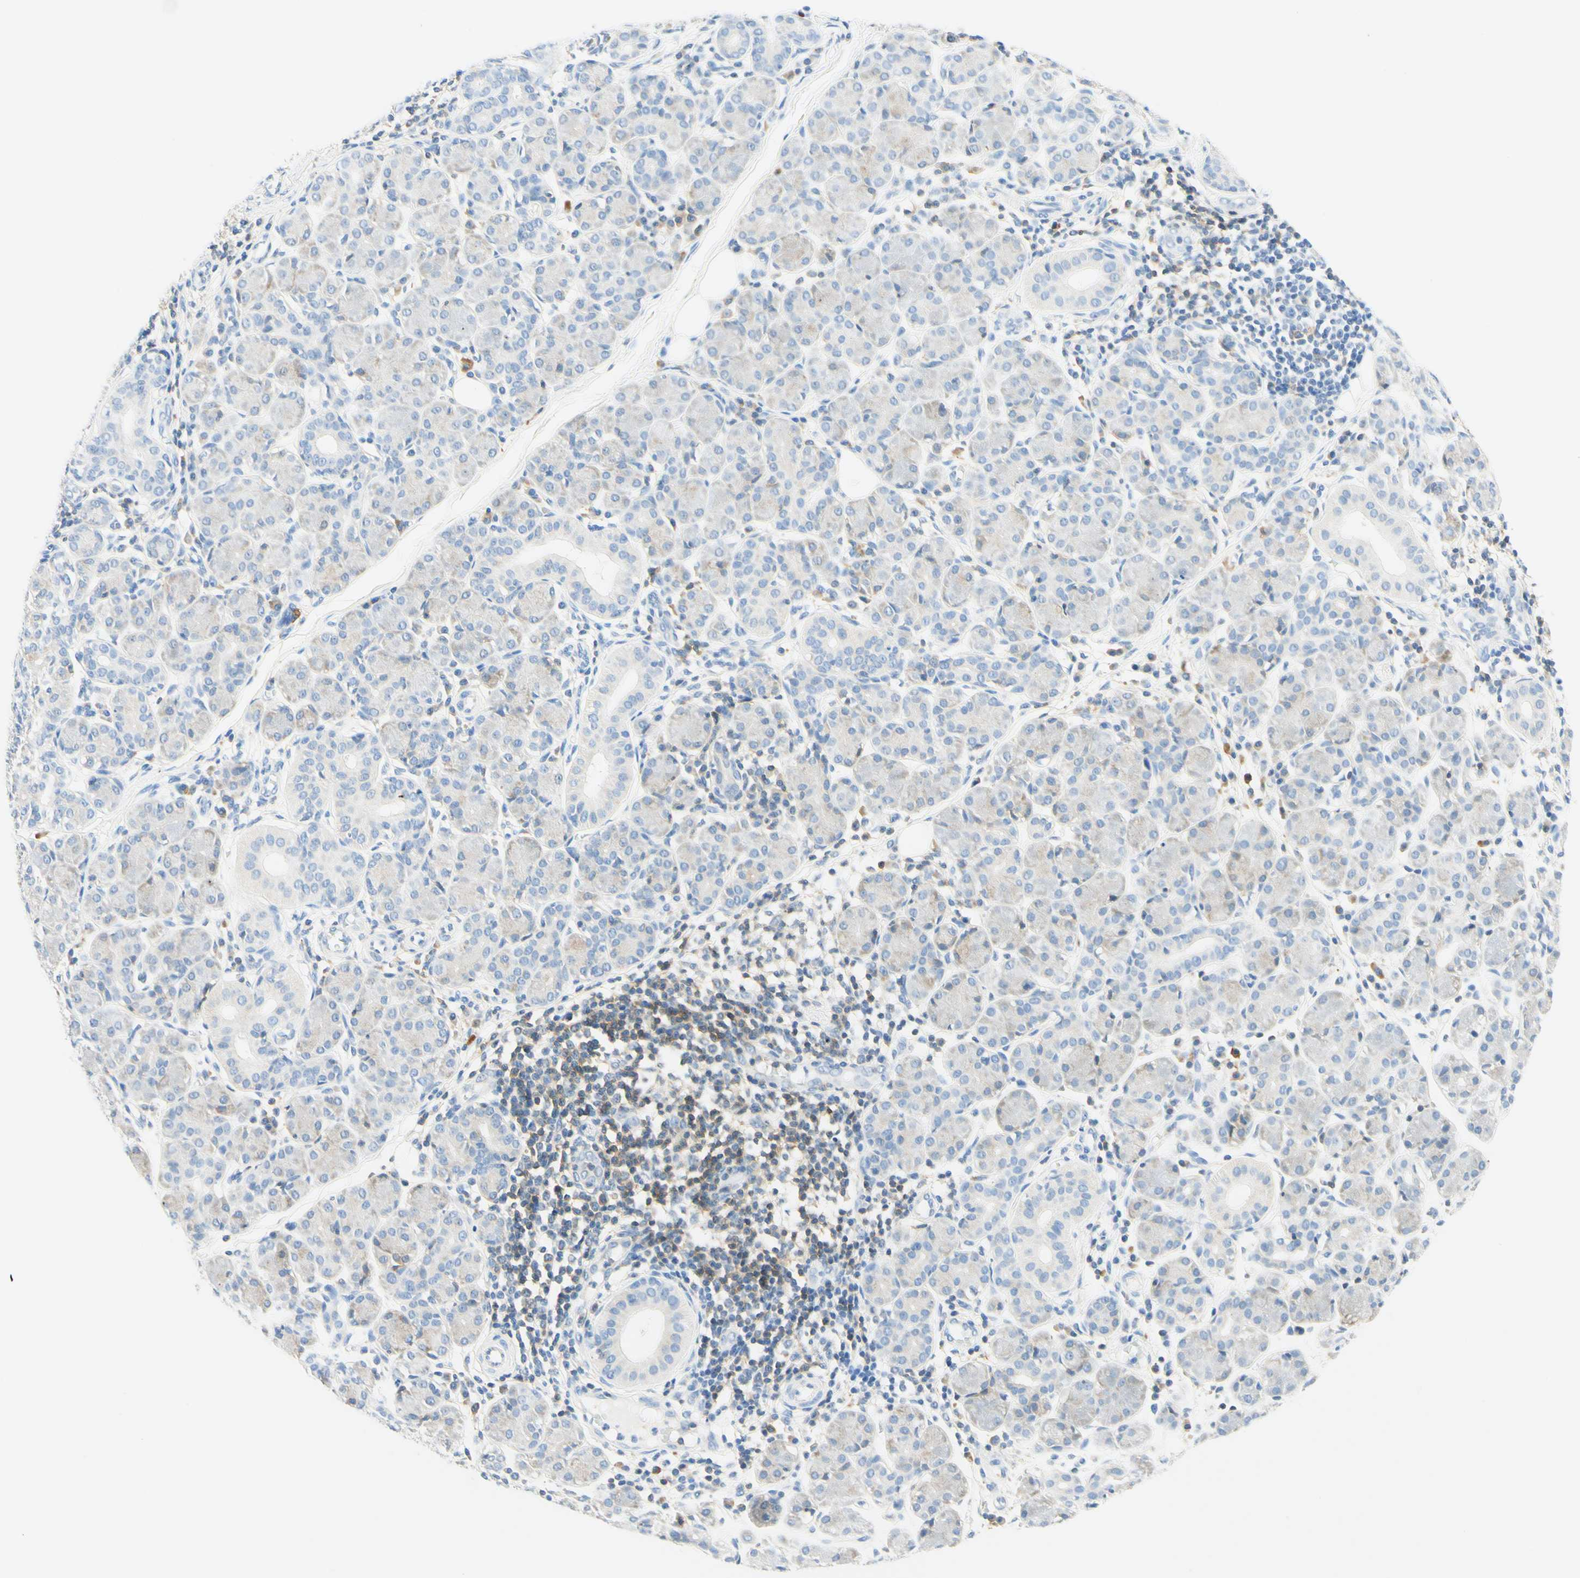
{"staining": {"intensity": "weak", "quantity": "<25%", "location": "cytoplasmic/membranous"}, "tissue": "salivary gland", "cell_type": "Glandular cells", "image_type": "normal", "snomed": [{"axis": "morphology", "description": "Normal tissue, NOS"}, {"axis": "morphology", "description": "Inflammation, NOS"}, {"axis": "topography", "description": "Lymph node"}, {"axis": "topography", "description": "Salivary gland"}], "caption": "An IHC histopathology image of unremarkable salivary gland is shown. There is no staining in glandular cells of salivary gland.", "gene": "LAT", "patient": {"sex": "male", "age": 3}}